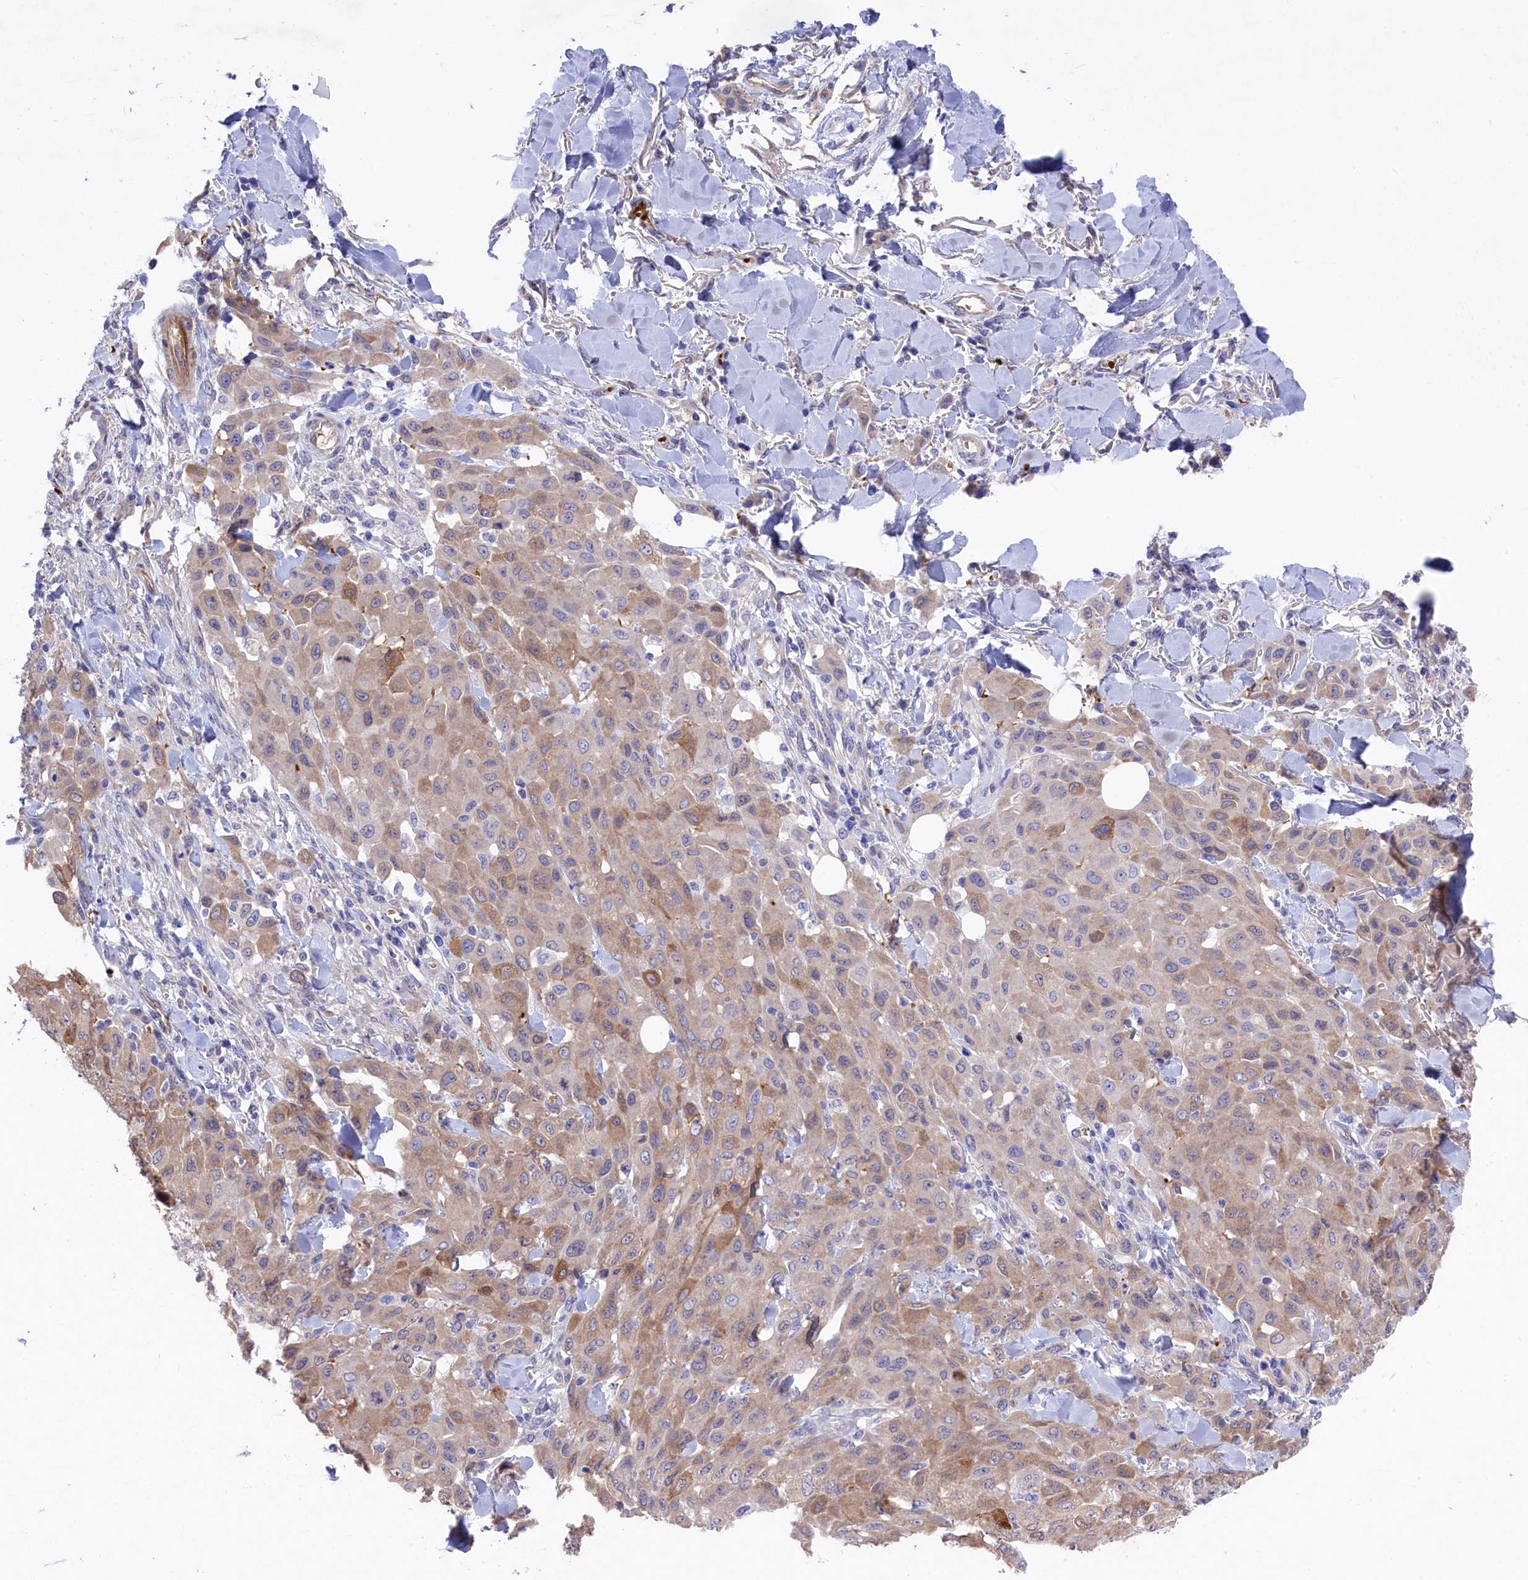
{"staining": {"intensity": "weak", "quantity": ">75%", "location": "cytoplasmic/membranous"}, "tissue": "melanoma", "cell_type": "Tumor cells", "image_type": "cancer", "snomed": [{"axis": "morphology", "description": "Malignant melanoma, Metastatic site"}, {"axis": "topography", "description": "Skin"}], "caption": "Brown immunohistochemical staining in malignant melanoma (metastatic site) reveals weak cytoplasmic/membranous expression in approximately >75% of tumor cells.", "gene": "LHFPL4", "patient": {"sex": "female", "age": 81}}